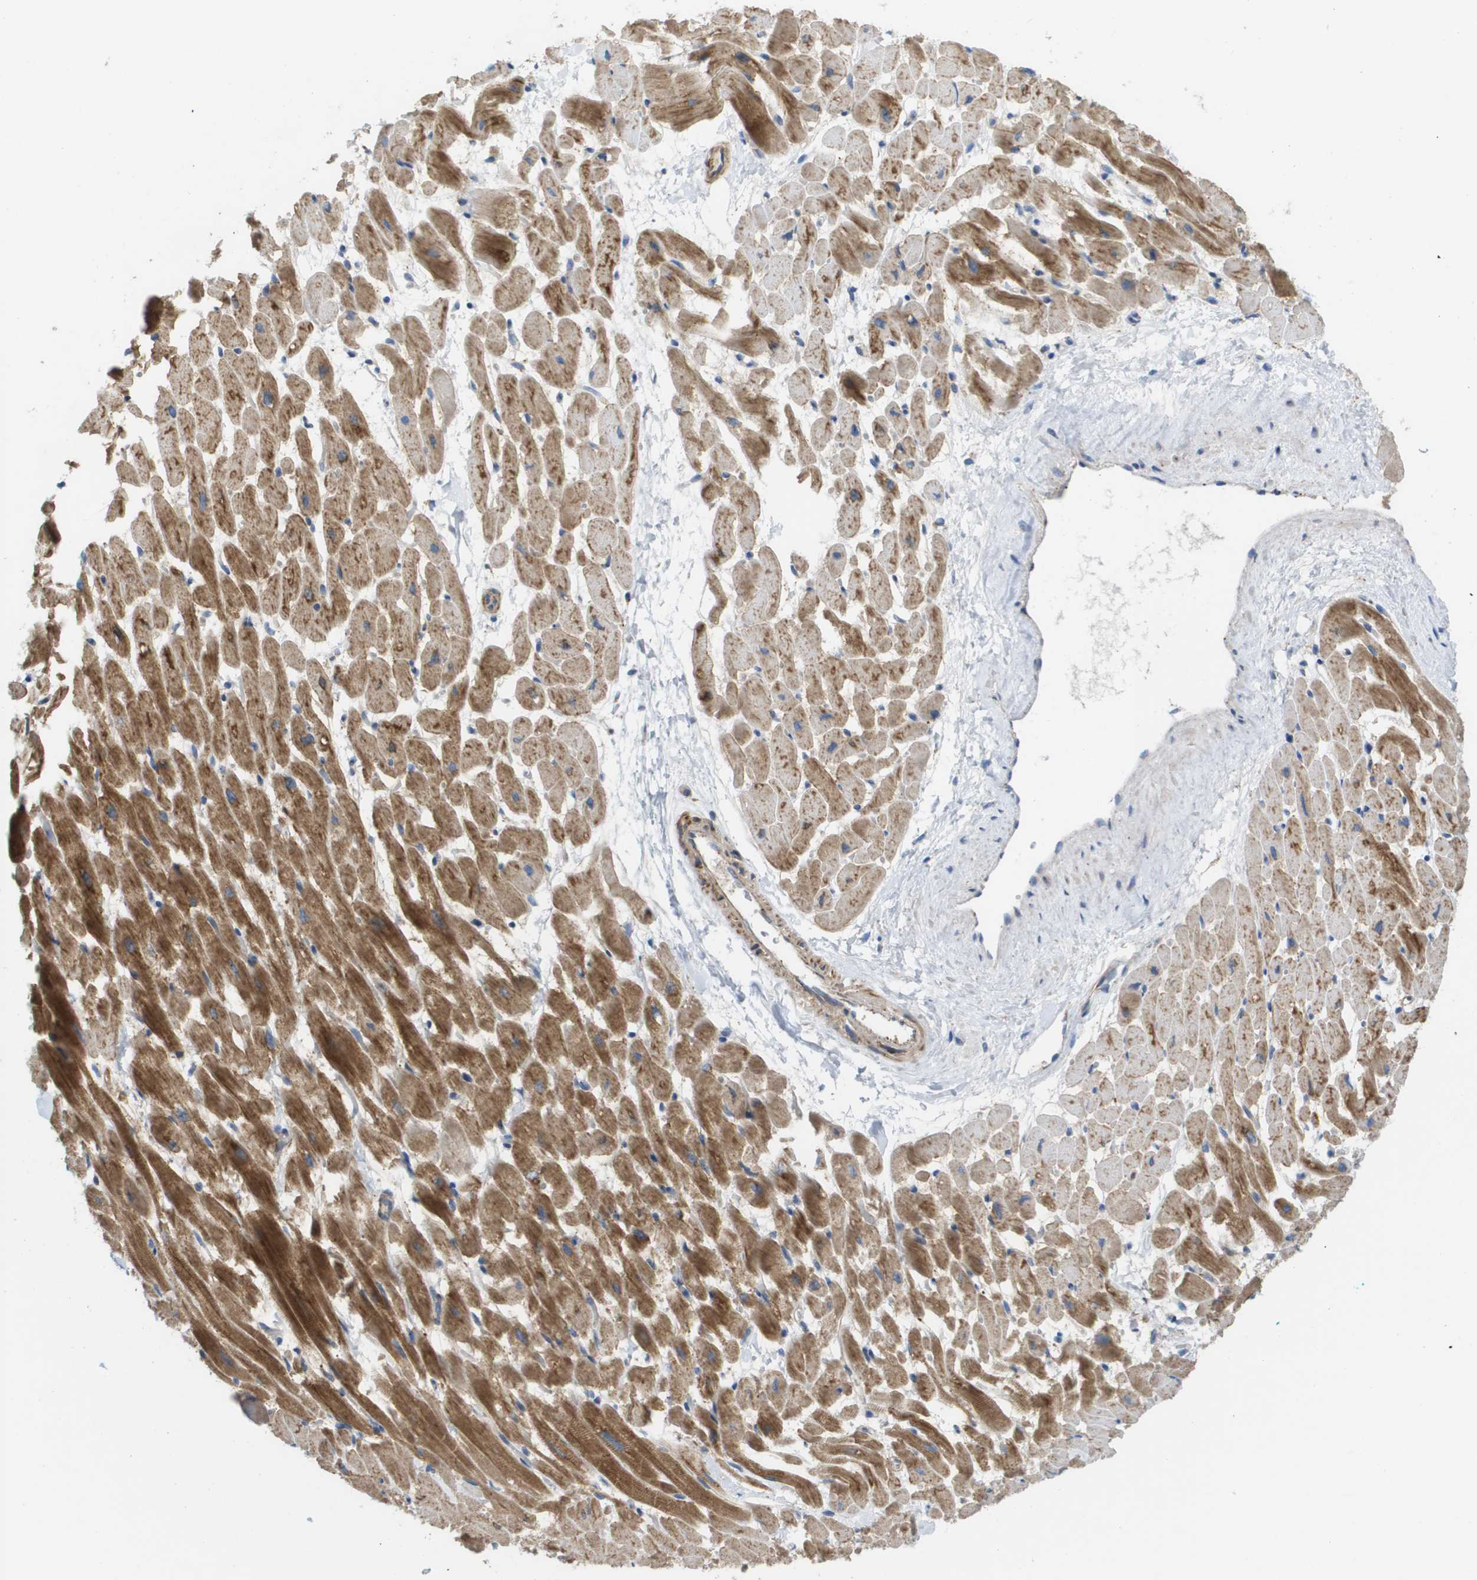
{"staining": {"intensity": "strong", "quantity": "25%-75%", "location": "cytoplasmic/membranous"}, "tissue": "heart muscle", "cell_type": "Cardiomyocytes", "image_type": "normal", "snomed": [{"axis": "morphology", "description": "Normal tissue, NOS"}, {"axis": "topography", "description": "Heart"}], "caption": "Heart muscle stained with a protein marker shows strong staining in cardiomyocytes.", "gene": "FIS1", "patient": {"sex": "male", "age": 45}}